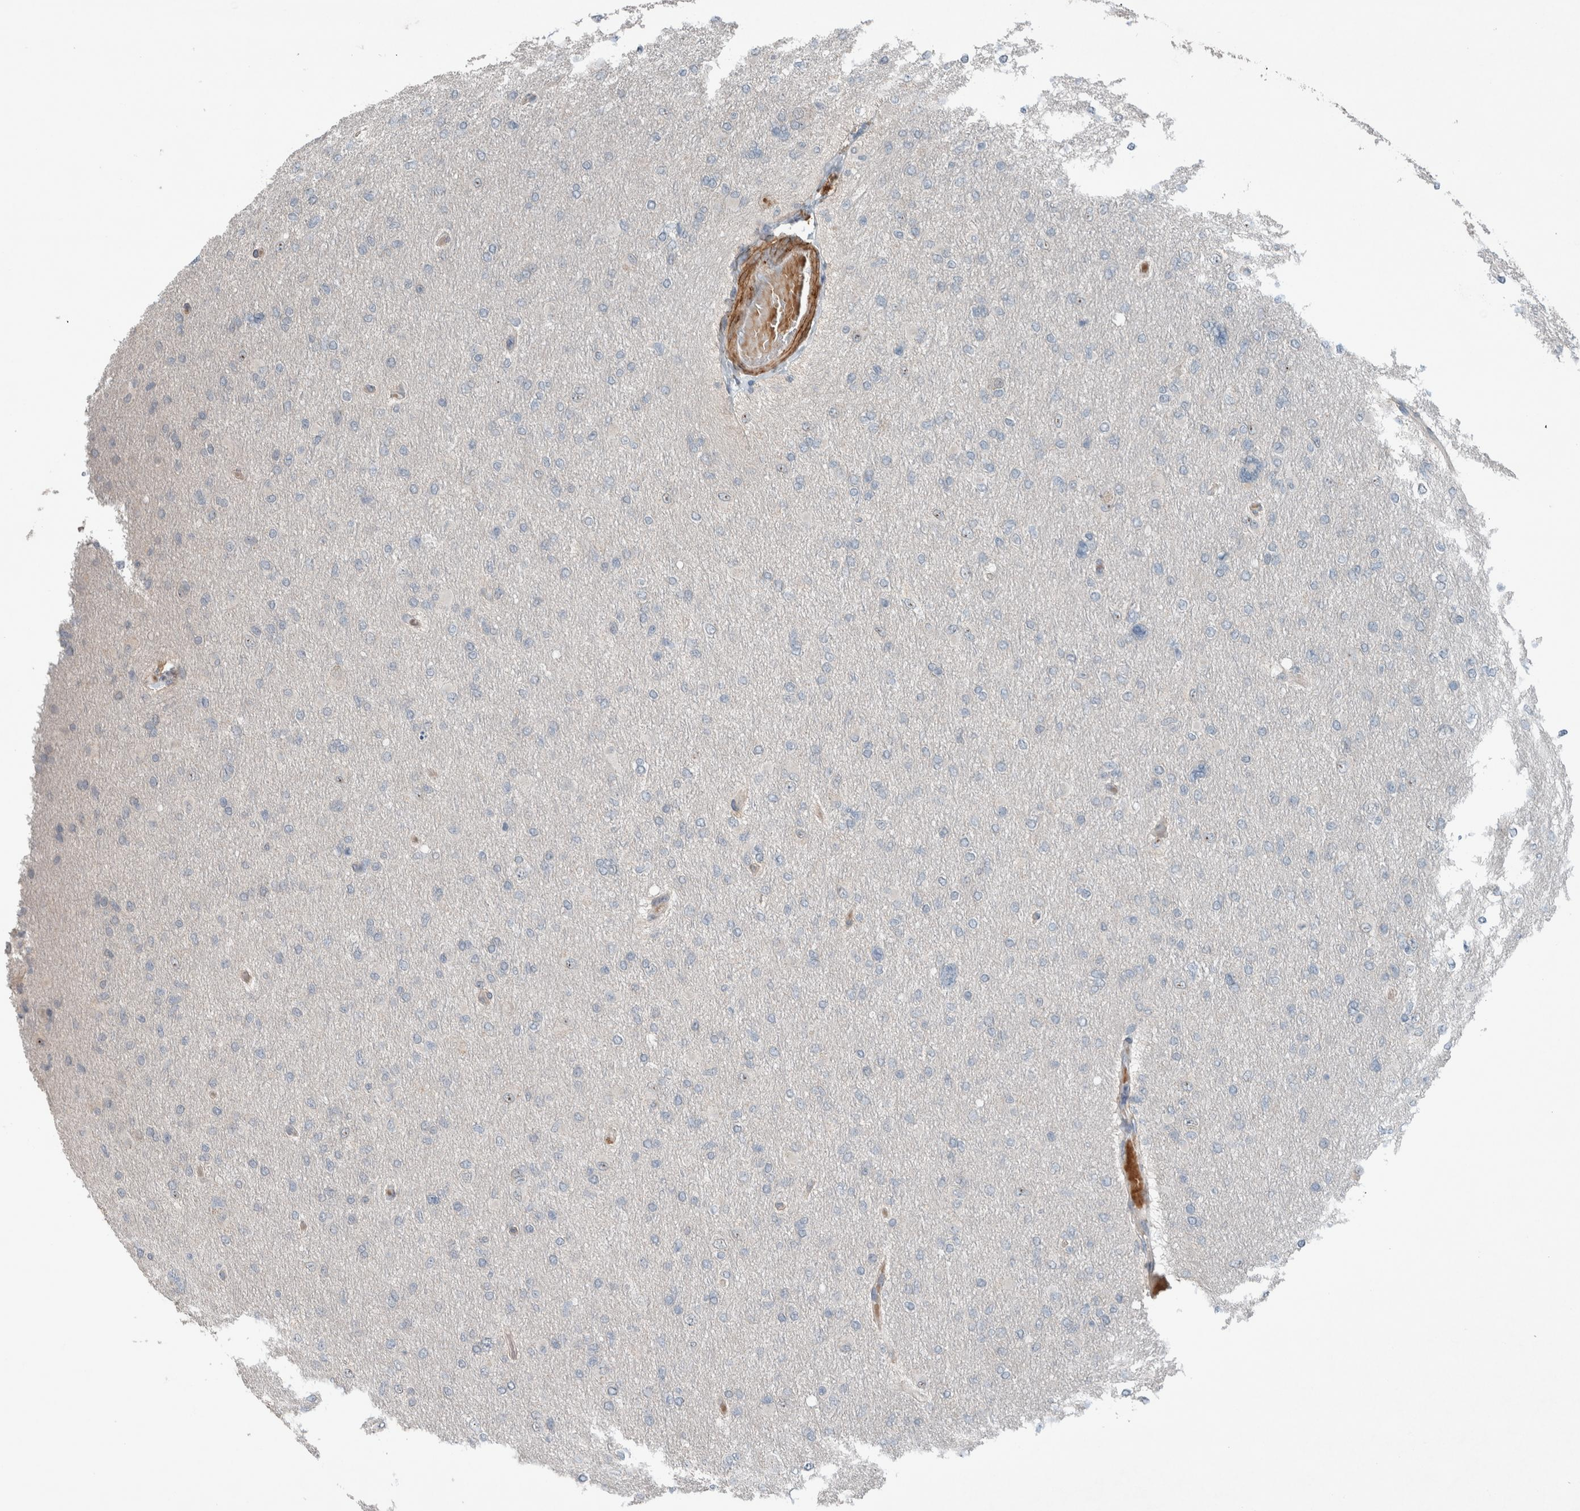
{"staining": {"intensity": "negative", "quantity": "none", "location": "none"}, "tissue": "glioma", "cell_type": "Tumor cells", "image_type": "cancer", "snomed": [{"axis": "morphology", "description": "Glioma, malignant, High grade"}, {"axis": "topography", "description": "Cerebral cortex"}], "caption": "A histopathology image of human glioma is negative for staining in tumor cells.", "gene": "JADE2", "patient": {"sex": "female", "age": 36}}